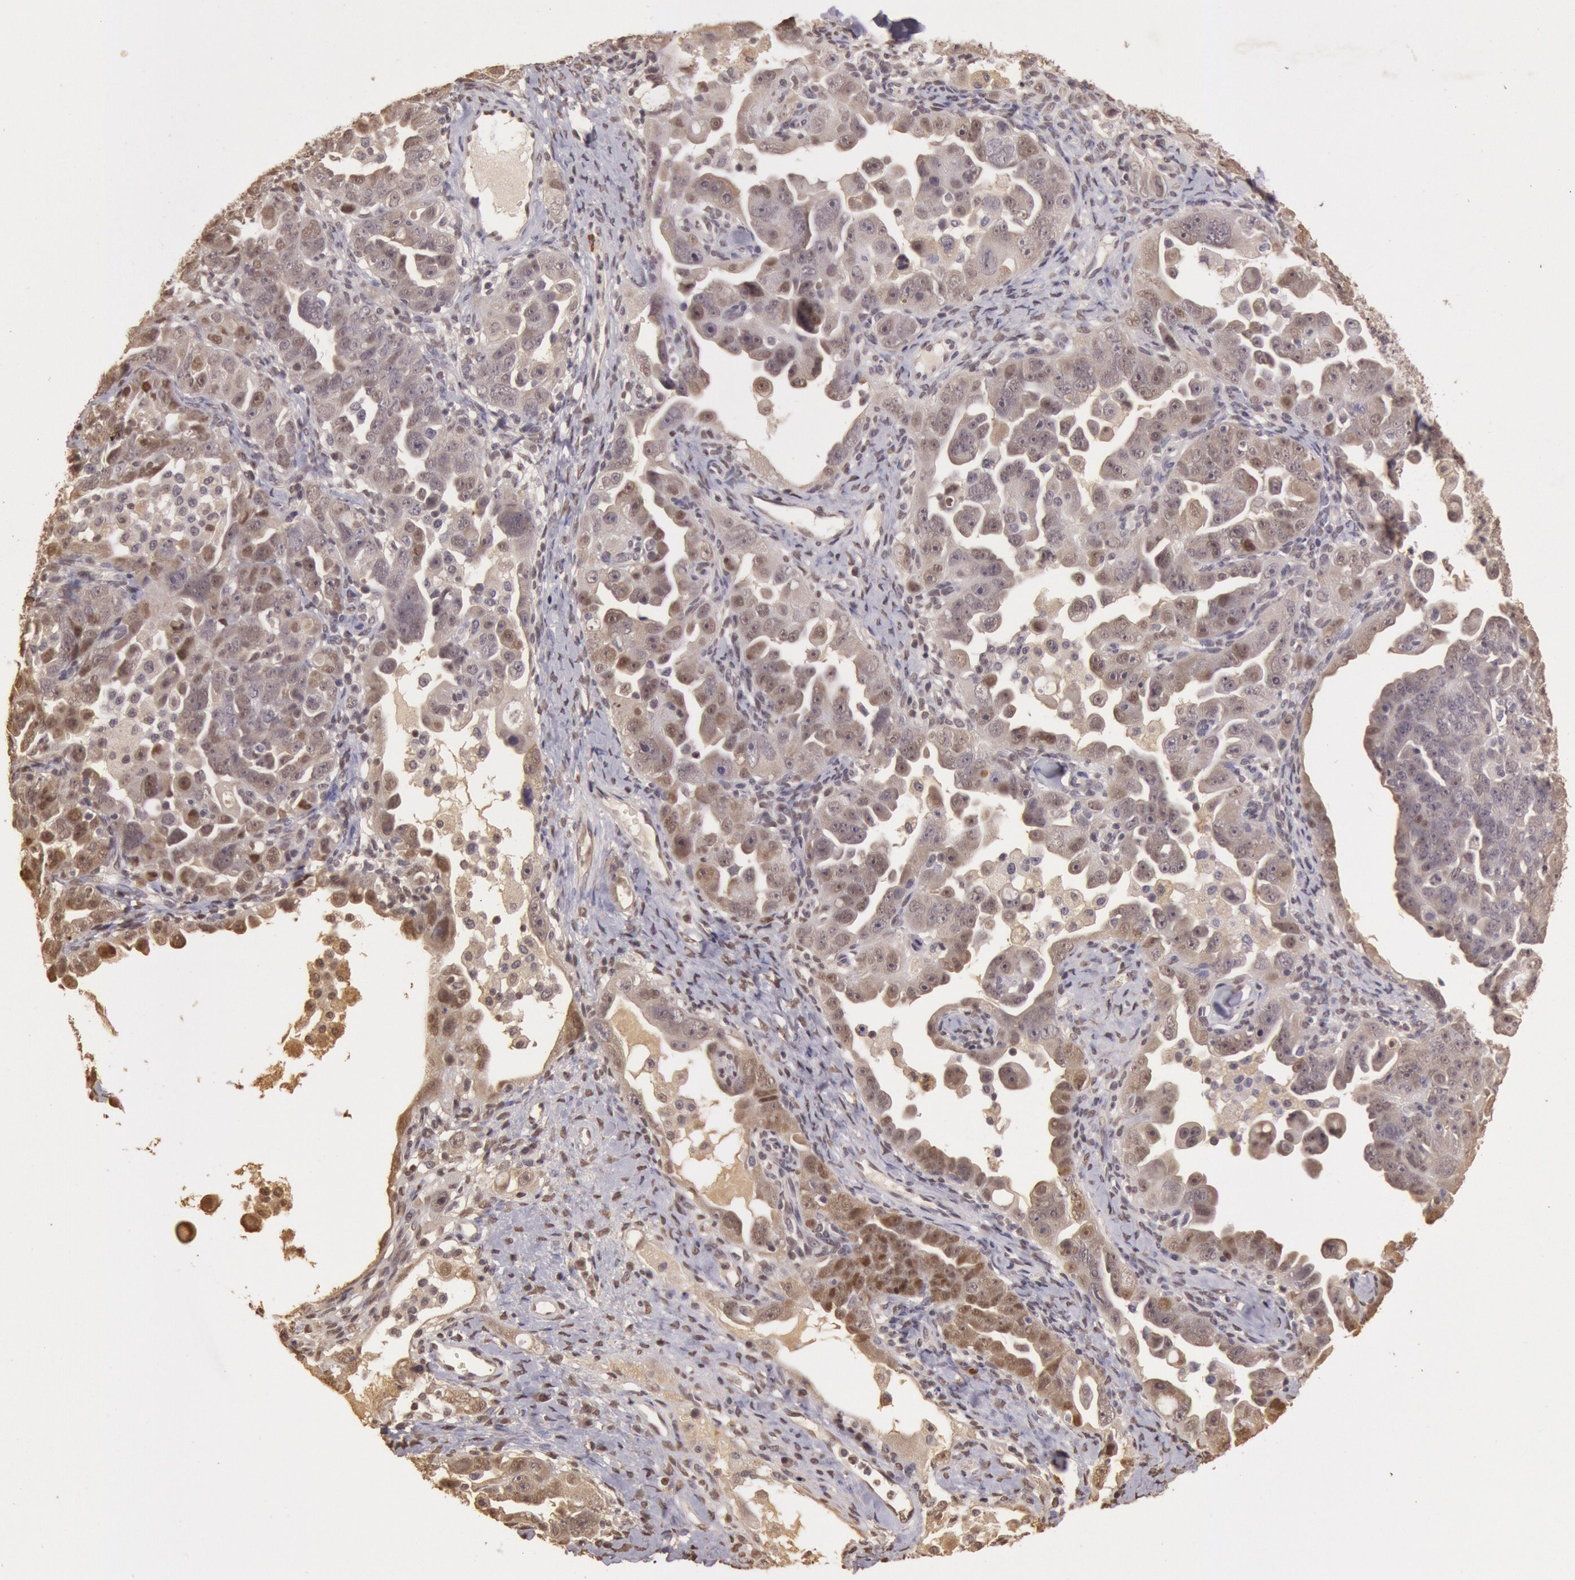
{"staining": {"intensity": "weak", "quantity": "25%-75%", "location": "cytoplasmic/membranous,nuclear"}, "tissue": "ovarian cancer", "cell_type": "Tumor cells", "image_type": "cancer", "snomed": [{"axis": "morphology", "description": "Cystadenocarcinoma, serous, NOS"}, {"axis": "topography", "description": "Ovary"}], "caption": "Immunohistochemical staining of ovarian cancer (serous cystadenocarcinoma) shows weak cytoplasmic/membranous and nuclear protein staining in about 25%-75% of tumor cells. (DAB IHC with brightfield microscopy, high magnification).", "gene": "SOD1", "patient": {"sex": "female", "age": 66}}